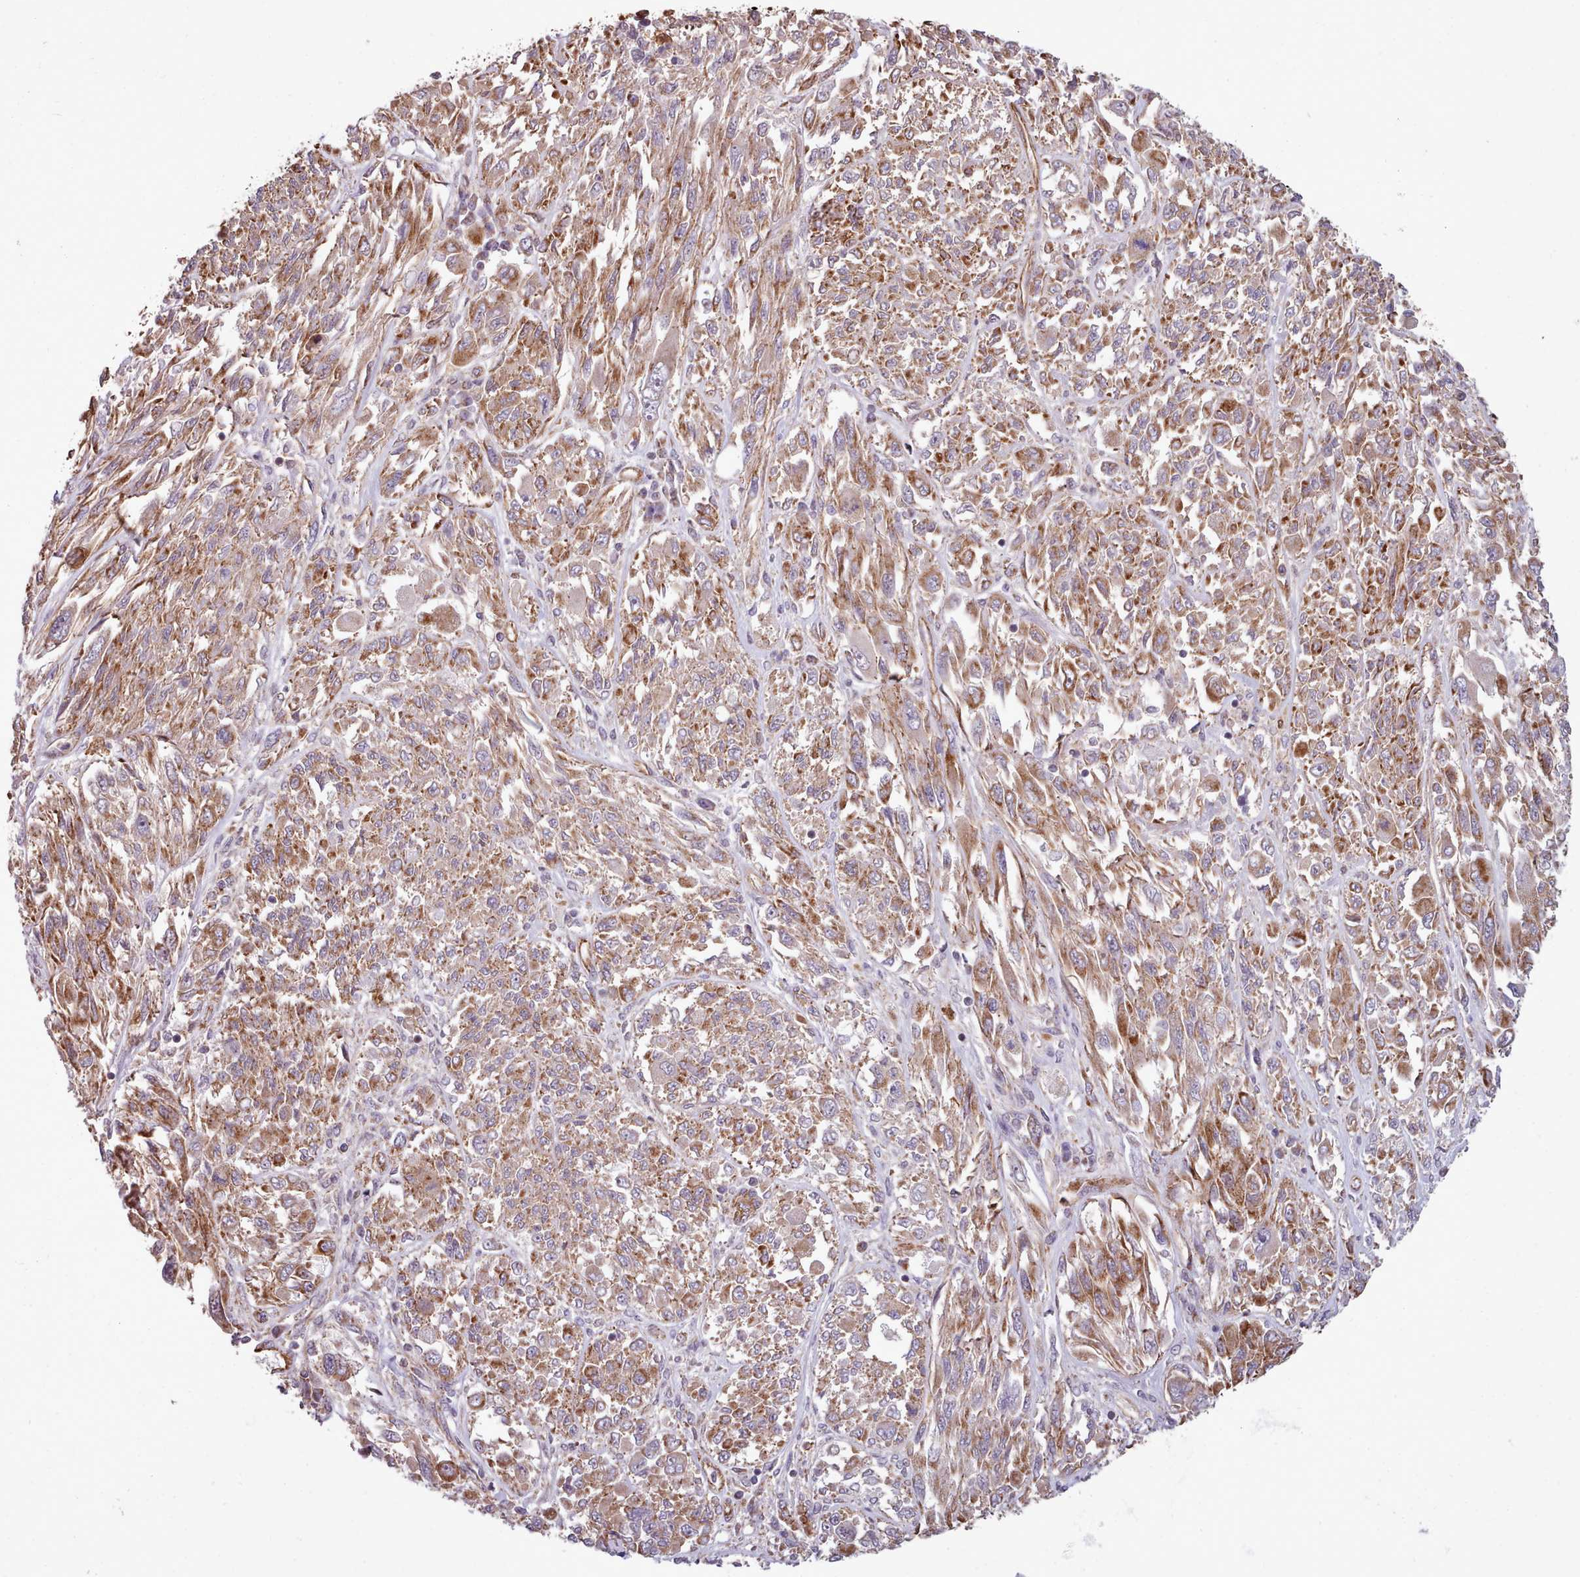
{"staining": {"intensity": "moderate", "quantity": ">75%", "location": "cytoplasmic/membranous"}, "tissue": "melanoma", "cell_type": "Tumor cells", "image_type": "cancer", "snomed": [{"axis": "morphology", "description": "Malignant melanoma, NOS"}, {"axis": "topography", "description": "Skin"}], "caption": "This micrograph demonstrates immunohistochemistry staining of malignant melanoma, with medium moderate cytoplasmic/membranous expression in approximately >75% of tumor cells.", "gene": "MRPL46", "patient": {"sex": "female", "age": 91}}